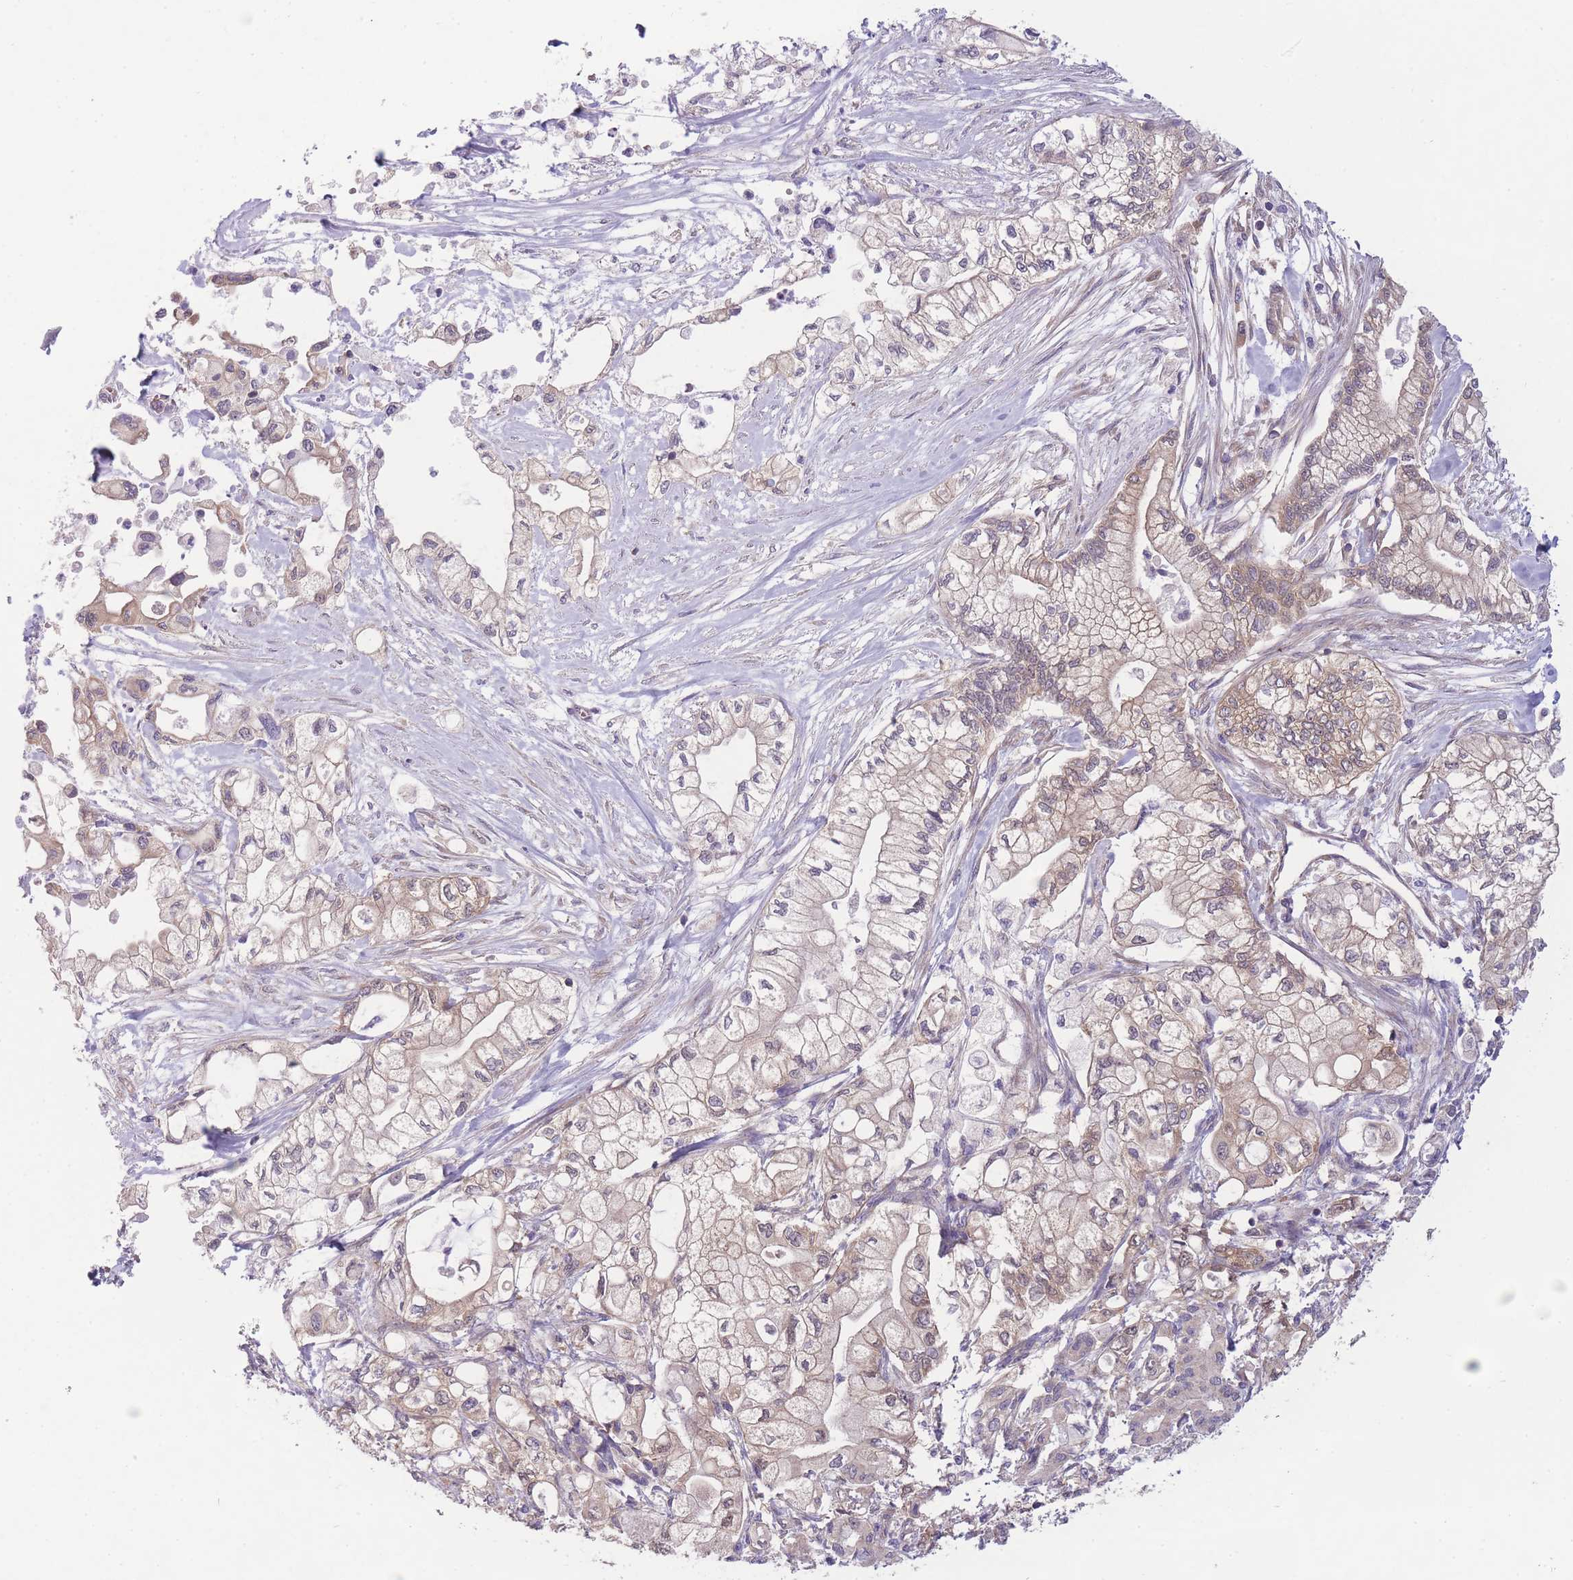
{"staining": {"intensity": "weak", "quantity": "25%-75%", "location": "cytoplasmic/membranous"}, "tissue": "pancreatic cancer", "cell_type": "Tumor cells", "image_type": "cancer", "snomed": [{"axis": "morphology", "description": "Adenocarcinoma, NOS"}, {"axis": "topography", "description": "Pancreas"}], "caption": "A micrograph of pancreatic cancer stained for a protein exhibits weak cytoplasmic/membranous brown staining in tumor cells. (brown staining indicates protein expression, while blue staining denotes nuclei).", "gene": "PFDN6", "patient": {"sex": "male", "age": 79}}